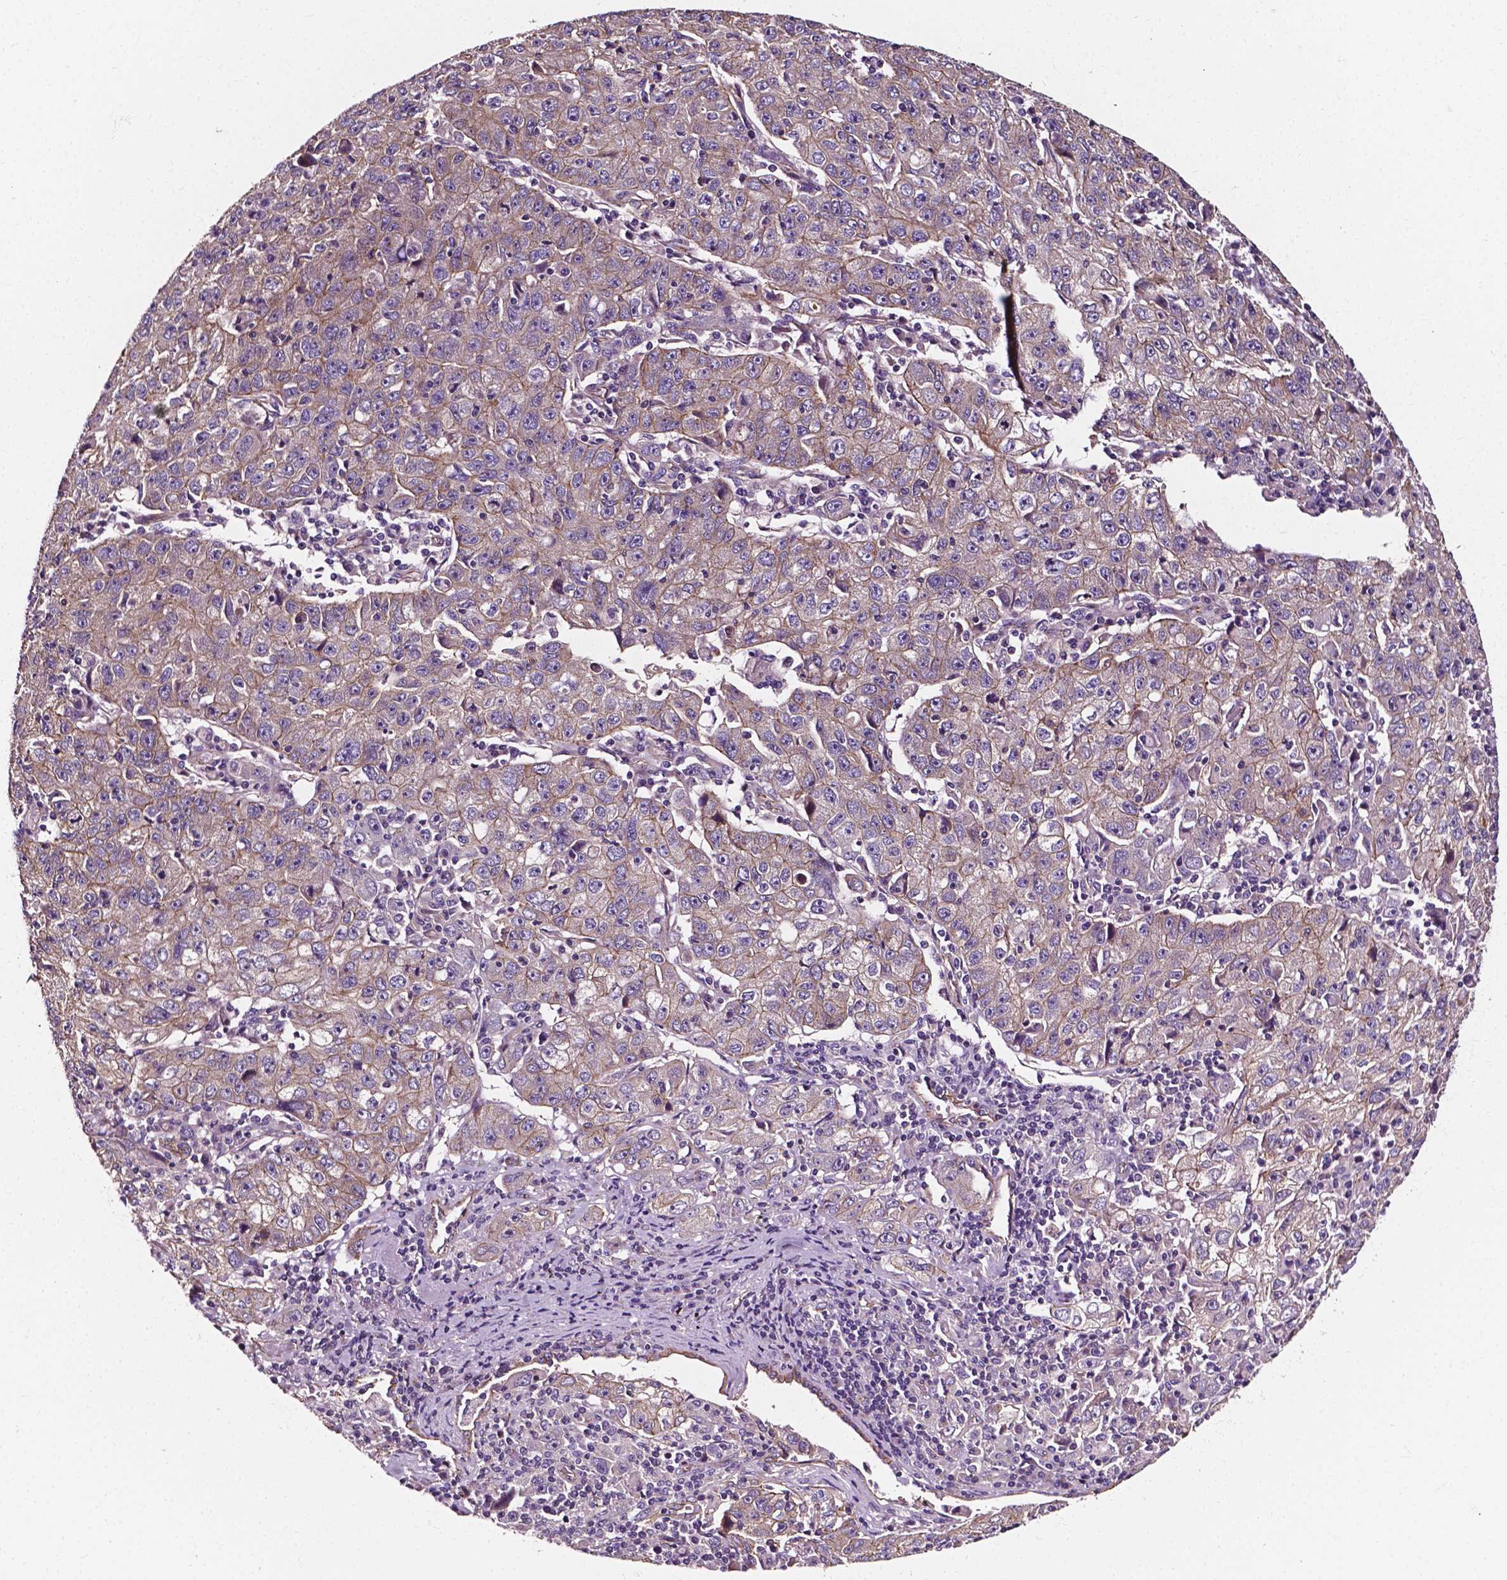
{"staining": {"intensity": "weak", "quantity": "25%-75%", "location": "cytoplasmic/membranous"}, "tissue": "lung cancer", "cell_type": "Tumor cells", "image_type": "cancer", "snomed": [{"axis": "morphology", "description": "Normal morphology"}, {"axis": "morphology", "description": "Adenocarcinoma, NOS"}, {"axis": "topography", "description": "Lymph node"}, {"axis": "topography", "description": "Lung"}], "caption": "The histopathology image demonstrates immunohistochemical staining of adenocarcinoma (lung). There is weak cytoplasmic/membranous positivity is seen in approximately 25%-75% of tumor cells. The staining was performed using DAB (3,3'-diaminobenzidine) to visualize the protein expression in brown, while the nuclei were stained in blue with hematoxylin (Magnification: 20x).", "gene": "ATG16L1", "patient": {"sex": "female", "age": 57}}